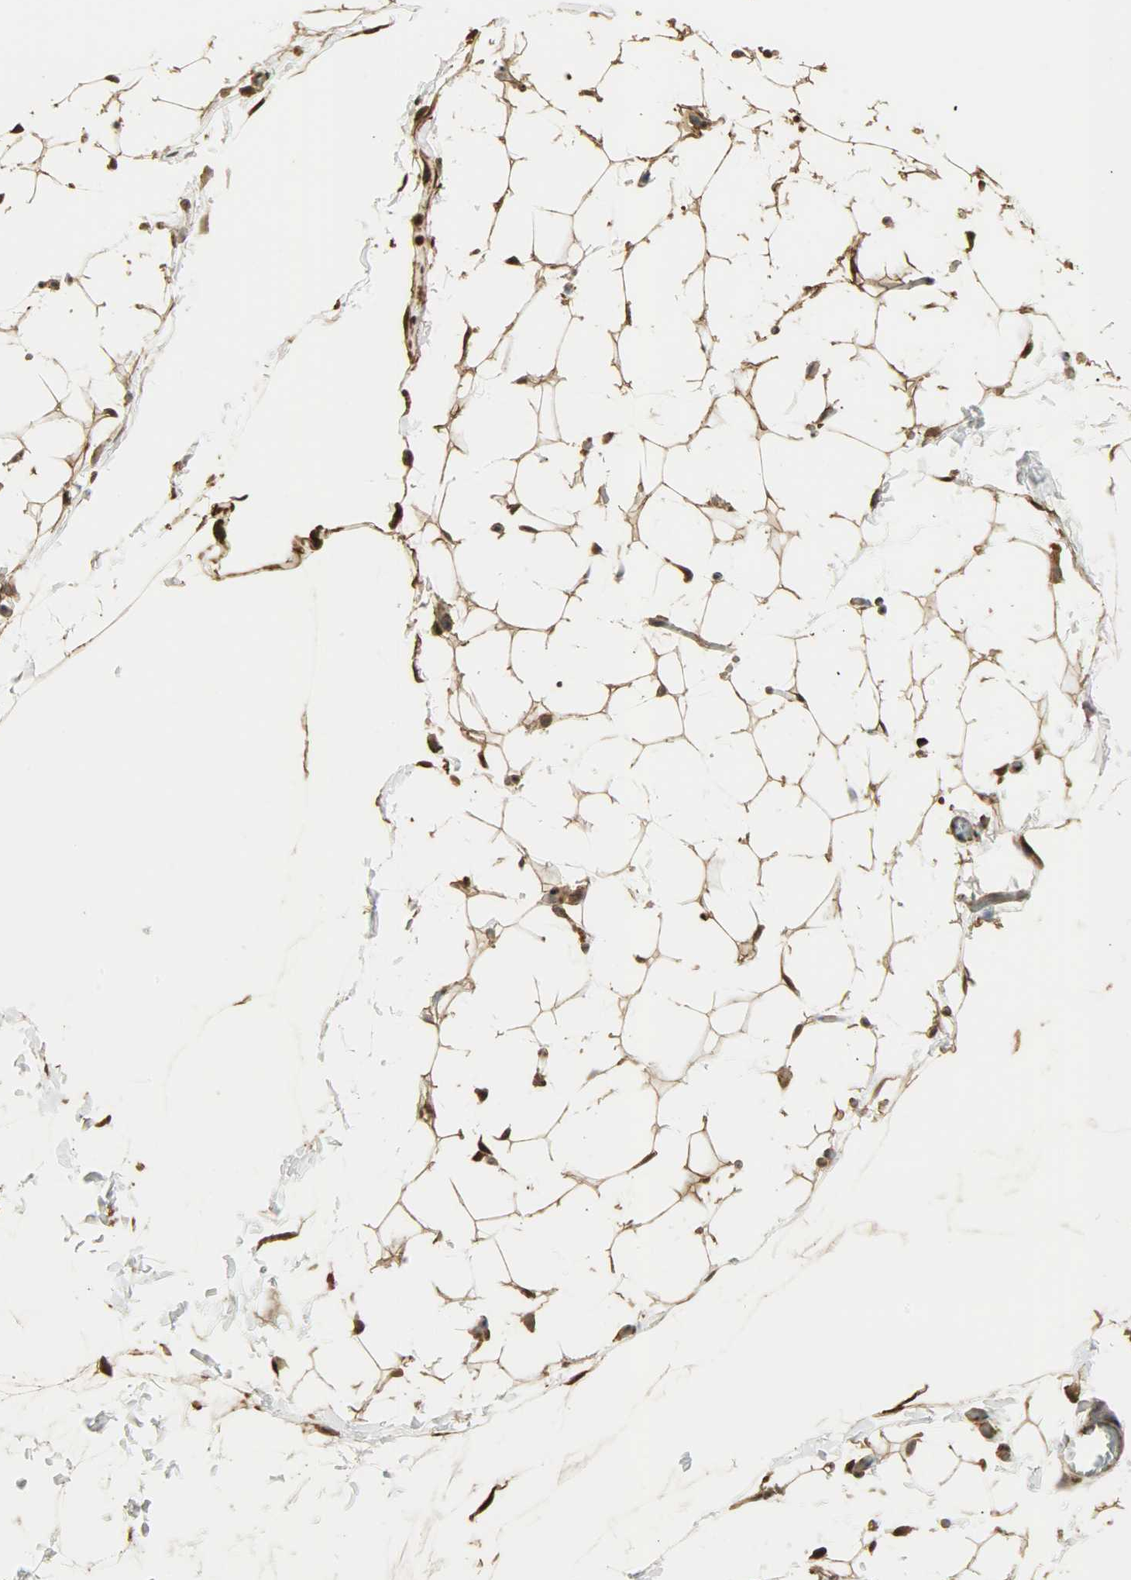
{"staining": {"intensity": "moderate", "quantity": ">75%", "location": "cytoplasmic/membranous,nuclear"}, "tissue": "adipose tissue", "cell_type": "Adipocytes", "image_type": "normal", "snomed": [{"axis": "morphology", "description": "Normal tissue, NOS"}, {"axis": "topography", "description": "Soft tissue"}], "caption": "The histopathology image displays immunohistochemical staining of benign adipose tissue. There is moderate cytoplasmic/membranous,nuclear staining is seen in approximately >75% of adipocytes. Immunohistochemistry stains the protein in brown and the nuclei are stained blue.", "gene": "YWHAZ", "patient": {"sex": "male", "age": 26}}